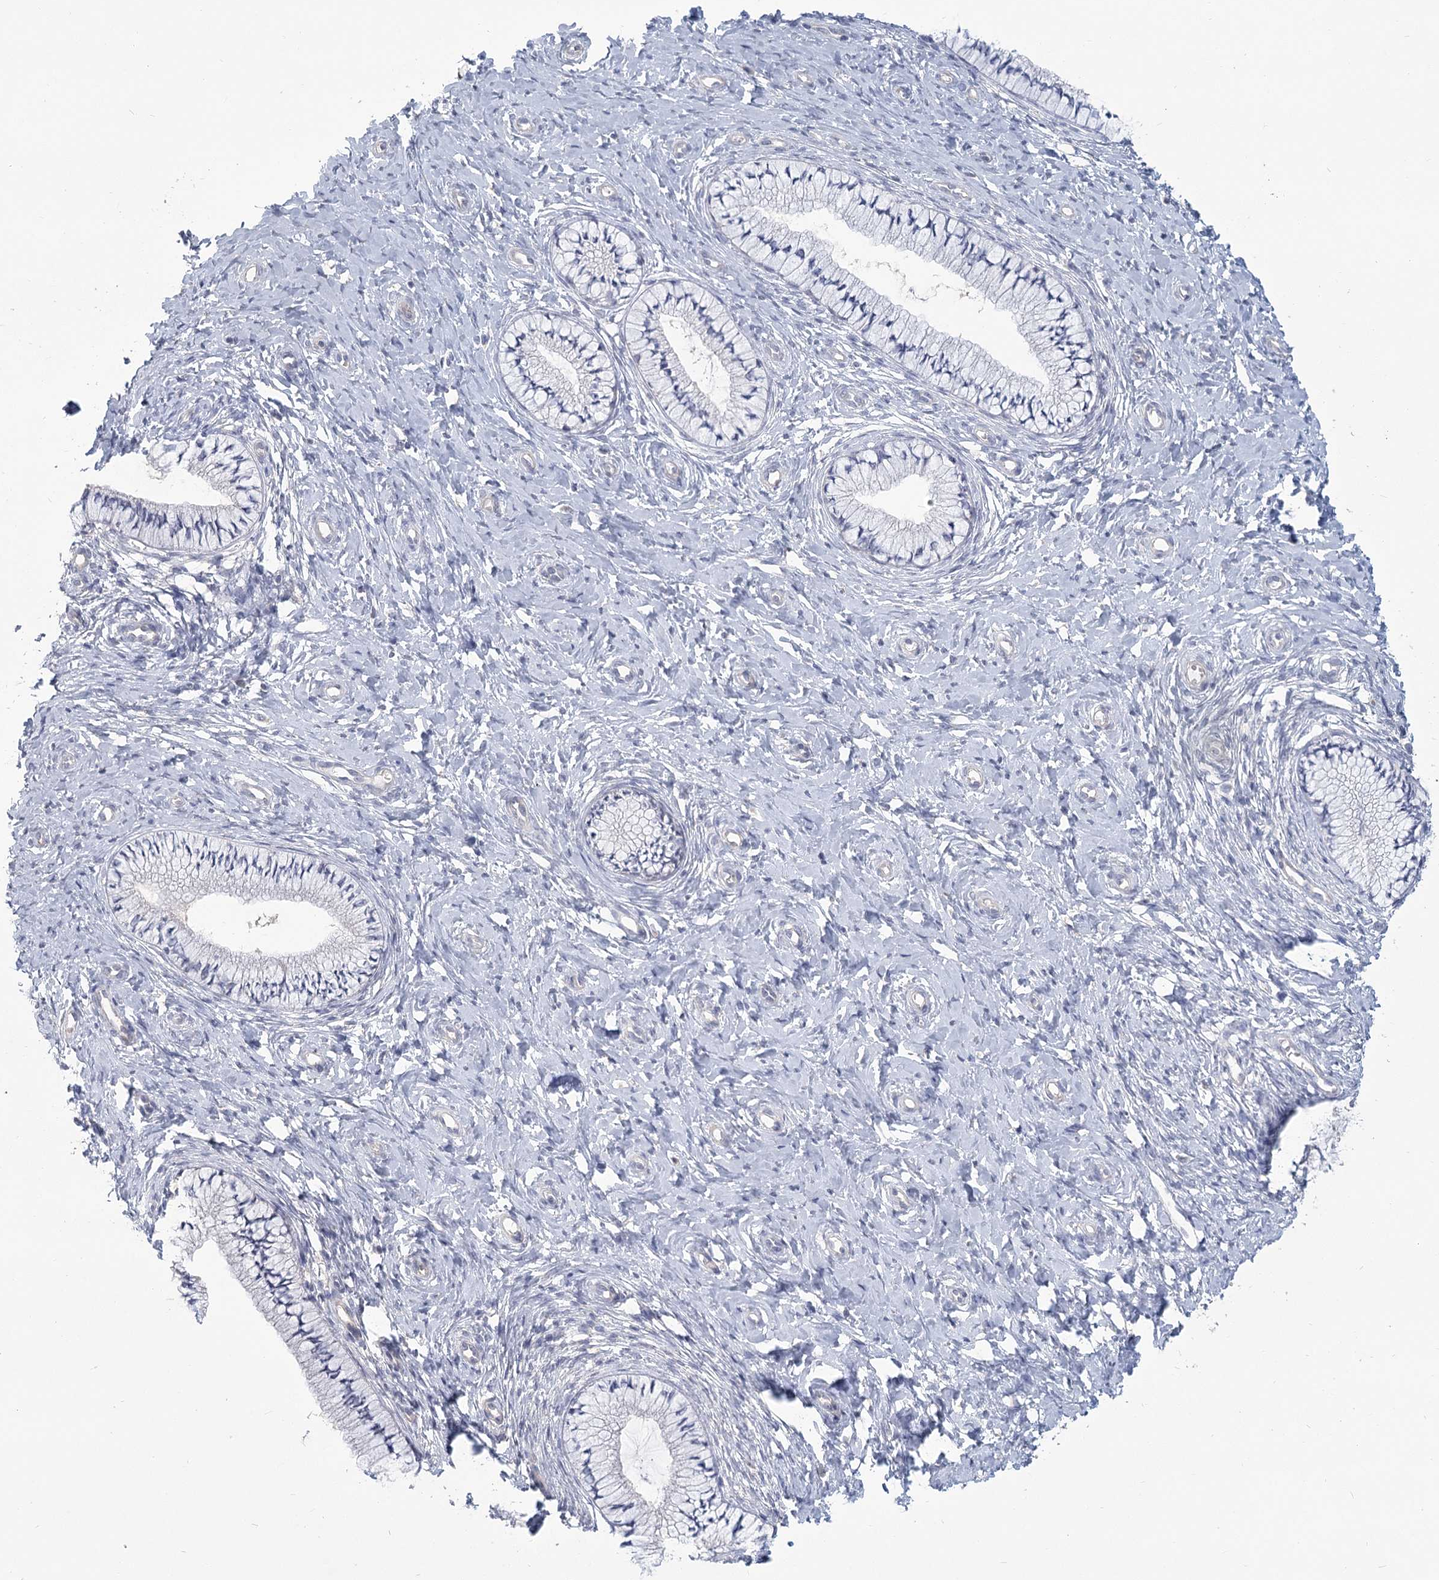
{"staining": {"intensity": "negative", "quantity": "none", "location": "none"}, "tissue": "cervix", "cell_type": "Glandular cells", "image_type": "normal", "snomed": [{"axis": "morphology", "description": "Normal tissue, NOS"}, {"axis": "topography", "description": "Cervix"}], "caption": "Glandular cells show no significant positivity in normal cervix. (DAB (3,3'-diaminobenzidine) immunohistochemistry with hematoxylin counter stain).", "gene": "CNTLN", "patient": {"sex": "female", "age": 36}}